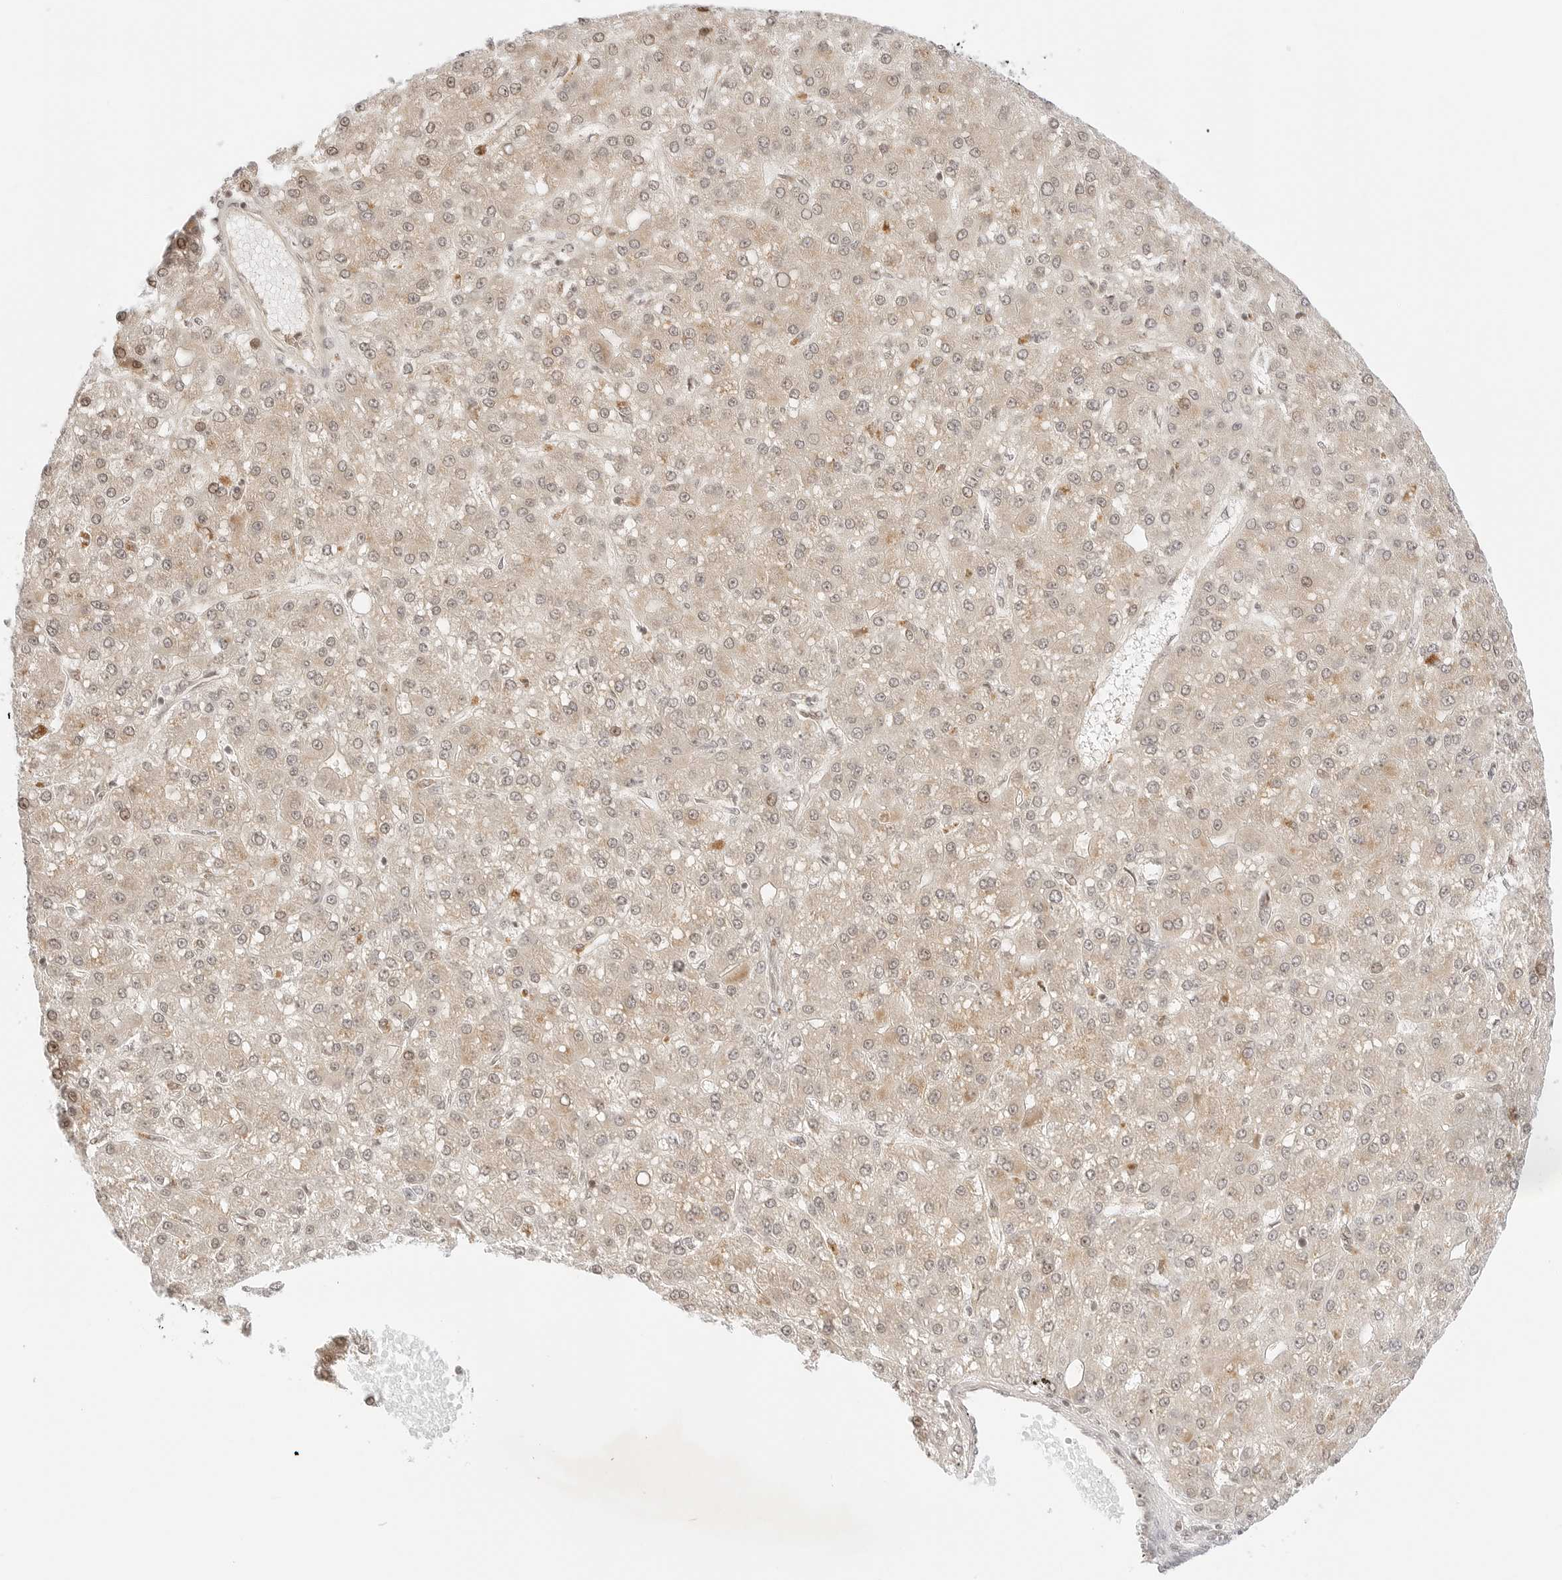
{"staining": {"intensity": "weak", "quantity": "25%-75%", "location": "cytoplasmic/membranous,nuclear"}, "tissue": "liver cancer", "cell_type": "Tumor cells", "image_type": "cancer", "snomed": [{"axis": "morphology", "description": "Carcinoma, Hepatocellular, NOS"}, {"axis": "topography", "description": "Liver"}], "caption": "Immunohistochemical staining of liver cancer displays low levels of weak cytoplasmic/membranous and nuclear staining in about 25%-75% of tumor cells. (Stains: DAB in brown, nuclei in blue, Microscopy: brightfield microscopy at high magnification).", "gene": "RPS6KL1", "patient": {"sex": "male", "age": 67}}